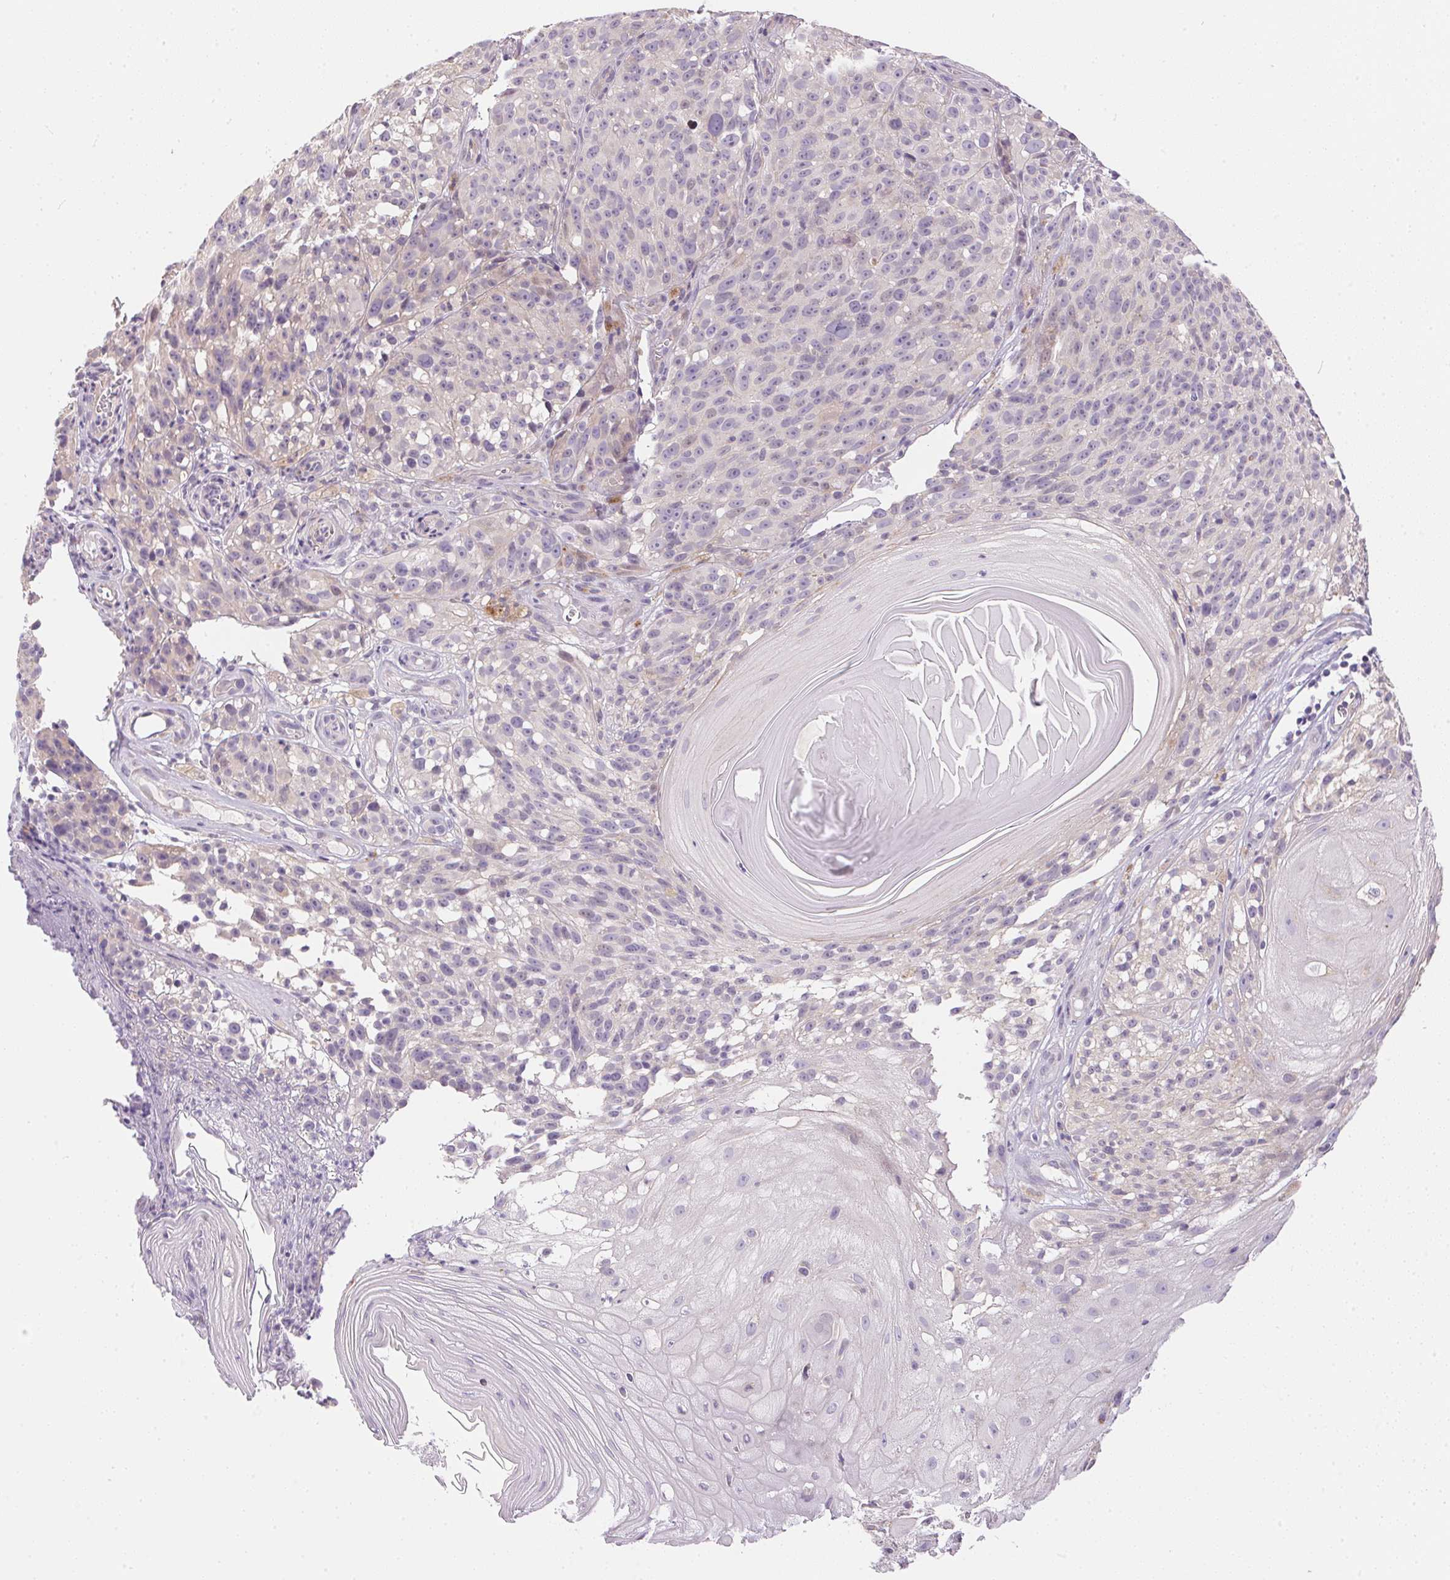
{"staining": {"intensity": "negative", "quantity": "none", "location": "none"}, "tissue": "melanoma", "cell_type": "Tumor cells", "image_type": "cancer", "snomed": [{"axis": "morphology", "description": "Malignant melanoma, NOS"}, {"axis": "topography", "description": "Skin"}], "caption": "Melanoma stained for a protein using IHC shows no positivity tumor cells.", "gene": "UNC13B", "patient": {"sex": "female", "age": 85}}